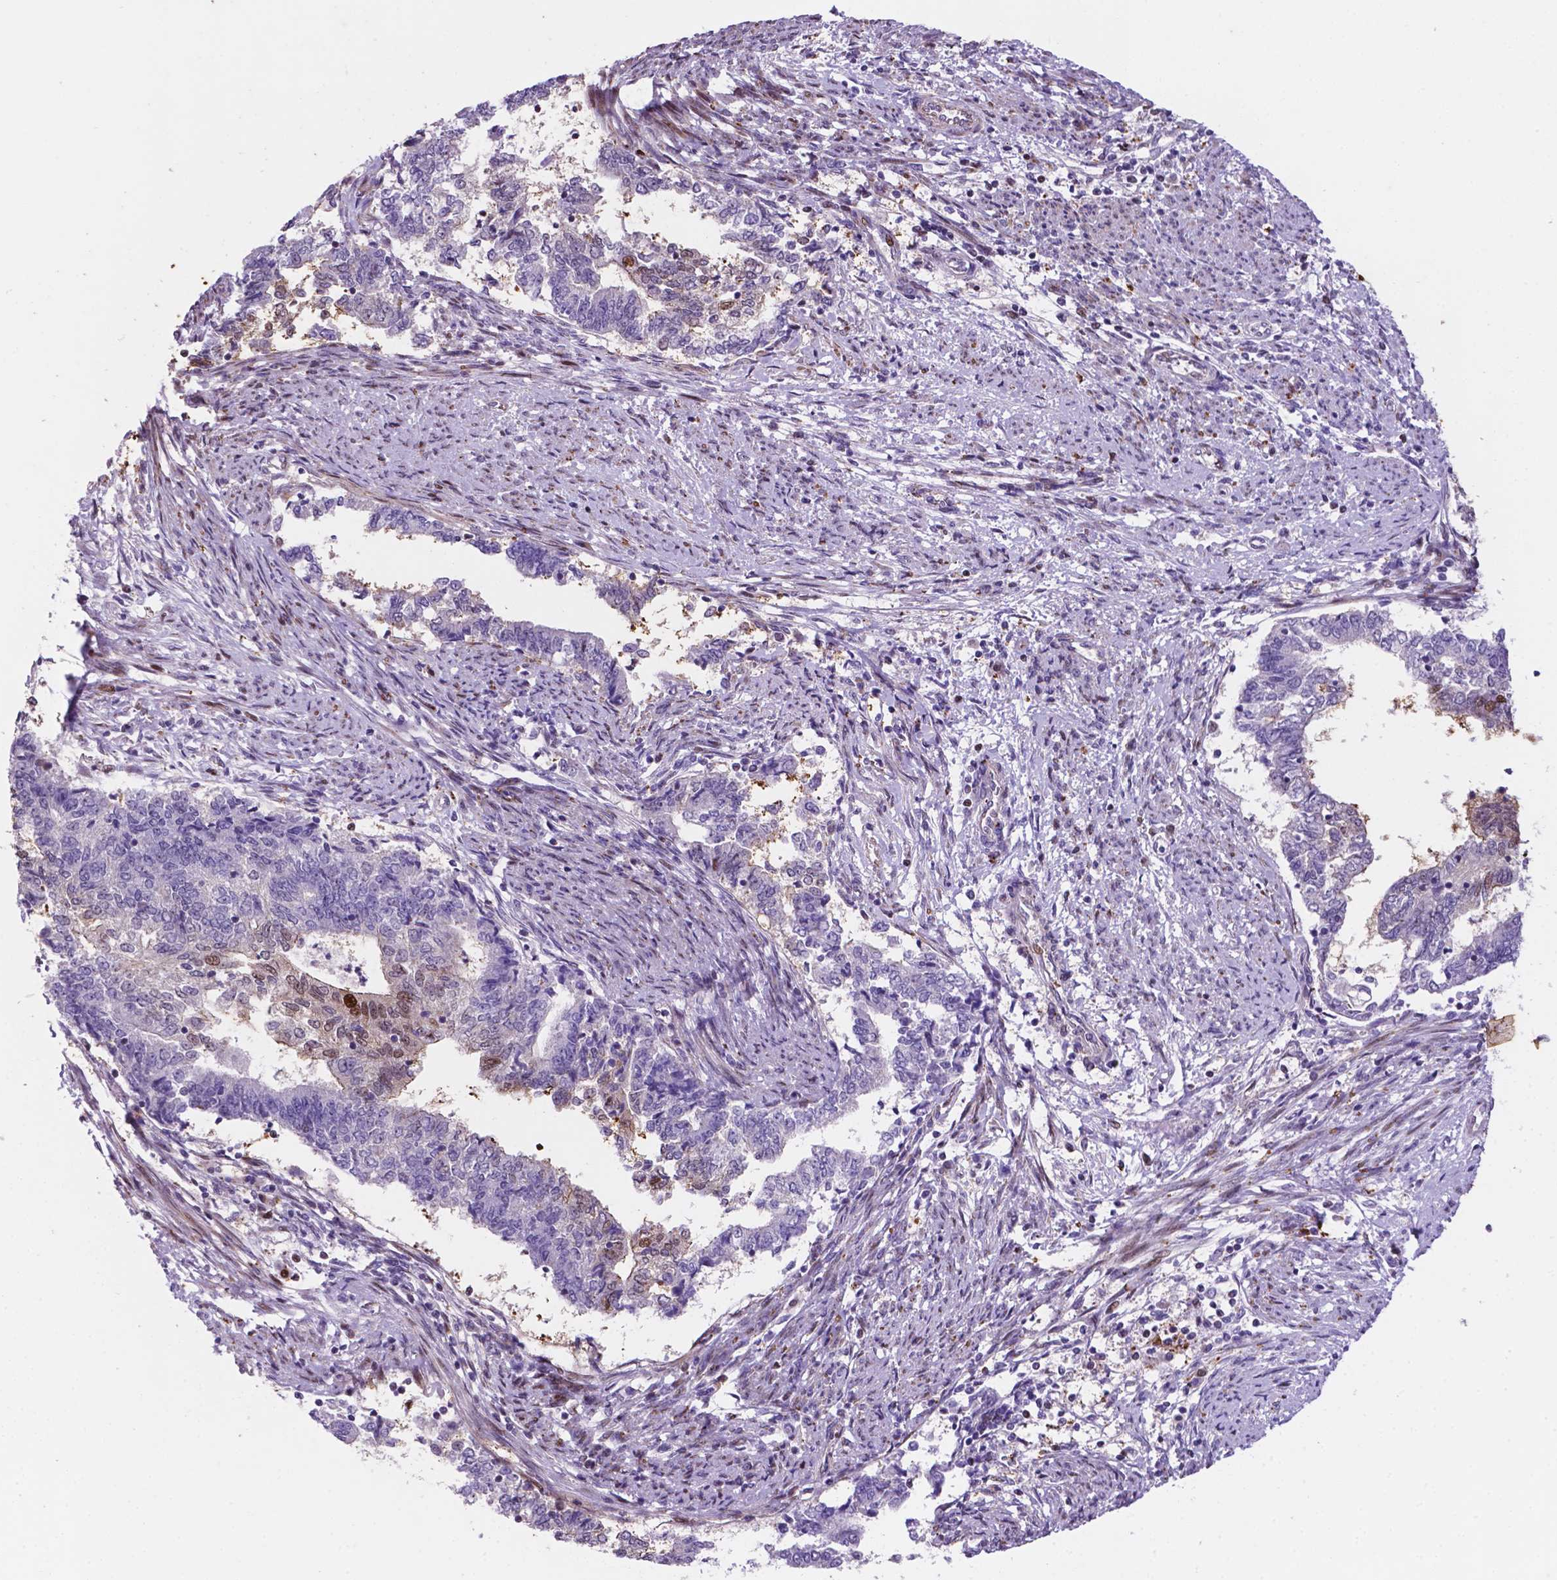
{"staining": {"intensity": "moderate", "quantity": "<25%", "location": "nuclear"}, "tissue": "endometrial cancer", "cell_type": "Tumor cells", "image_type": "cancer", "snomed": [{"axis": "morphology", "description": "Adenocarcinoma, NOS"}, {"axis": "topography", "description": "Endometrium"}], "caption": "Immunohistochemical staining of human adenocarcinoma (endometrial) displays low levels of moderate nuclear protein positivity in approximately <25% of tumor cells.", "gene": "TM4SF20", "patient": {"sex": "female", "age": 65}}